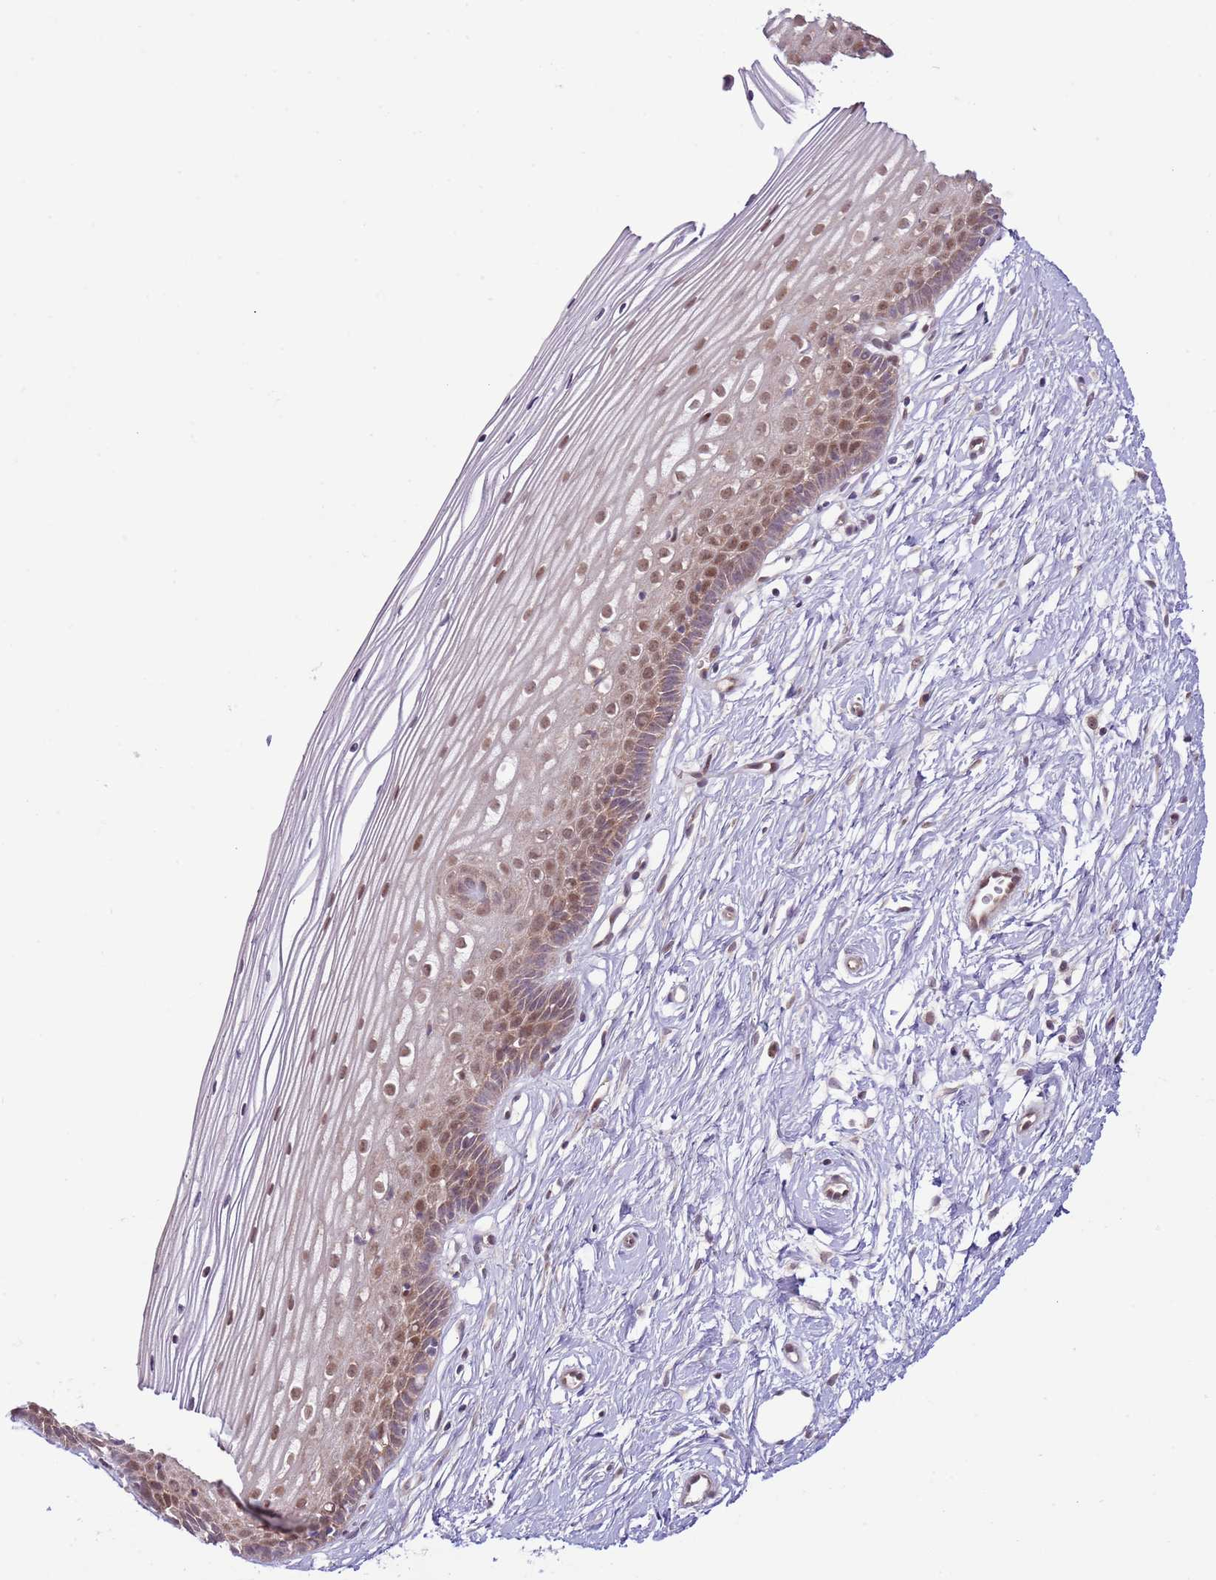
{"staining": {"intensity": "weak", "quantity": "<25%", "location": "cytoplasmic/membranous"}, "tissue": "cervix", "cell_type": "Glandular cells", "image_type": "normal", "snomed": [{"axis": "morphology", "description": "Normal tissue, NOS"}, {"axis": "topography", "description": "Cervix"}], "caption": "Immunohistochemistry (IHC) photomicrograph of normal cervix: human cervix stained with DAB displays no significant protein expression in glandular cells.", "gene": "CHD1", "patient": {"sex": "female", "age": 40}}